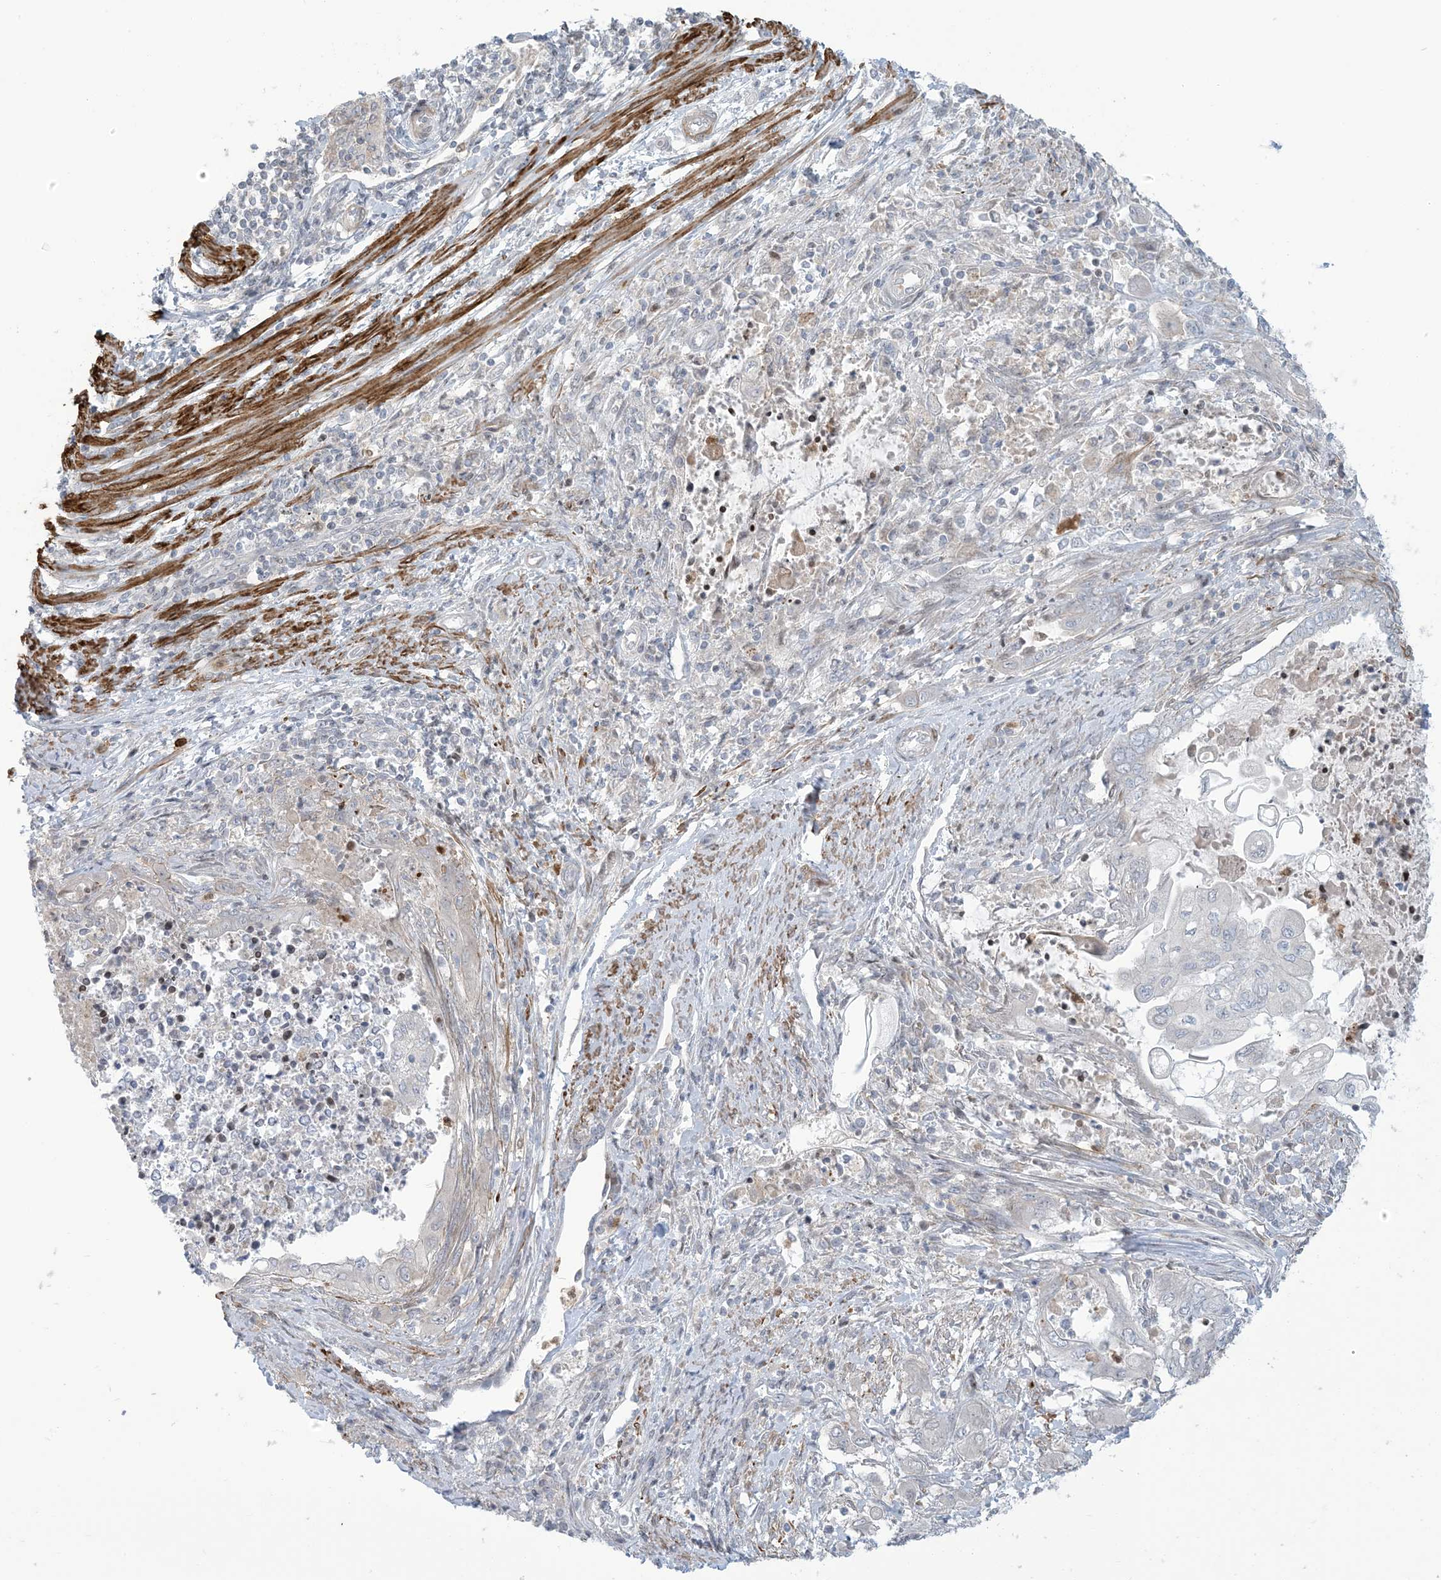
{"staining": {"intensity": "negative", "quantity": "none", "location": "none"}, "tissue": "endometrial cancer", "cell_type": "Tumor cells", "image_type": "cancer", "snomed": [{"axis": "morphology", "description": "Adenocarcinoma, NOS"}, {"axis": "topography", "description": "Uterus"}, {"axis": "topography", "description": "Endometrium"}], "caption": "IHC micrograph of neoplastic tissue: endometrial adenocarcinoma stained with DAB (3,3'-diaminobenzidine) exhibits no significant protein expression in tumor cells. (DAB immunohistochemistry (IHC) visualized using brightfield microscopy, high magnification).", "gene": "AFTPH", "patient": {"sex": "female", "age": 70}}